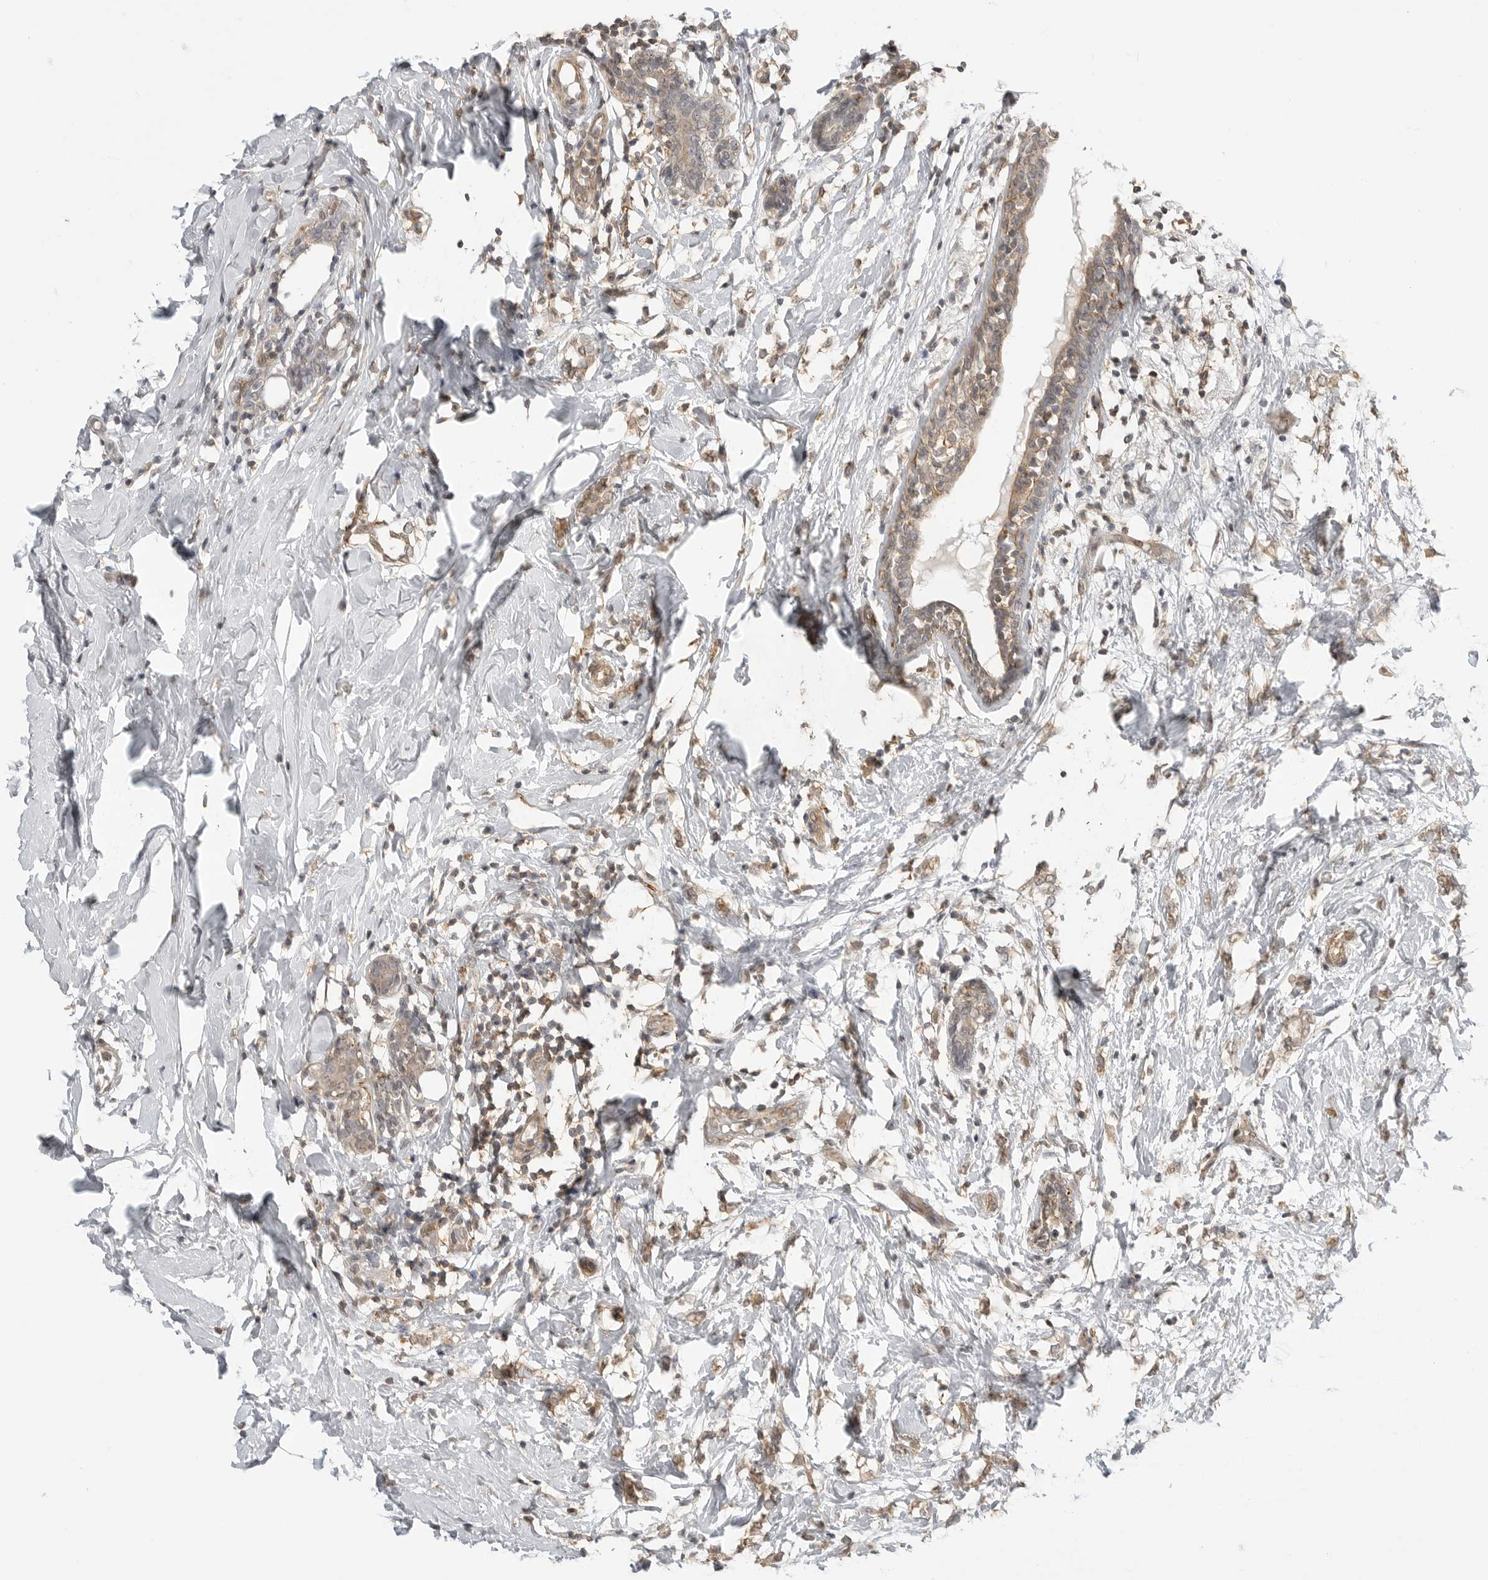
{"staining": {"intensity": "weak", "quantity": ">75%", "location": "cytoplasmic/membranous"}, "tissue": "breast cancer", "cell_type": "Tumor cells", "image_type": "cancer", "snomed": [{"axis": "morphology", "description": "Normal tissue, NOS"}, {"axis": "morphology", "description": "Lobular carcinoma"}, {"axis": "topography", "description": "Breast"}], "caption": "Protein expression analysis of human breast lobular carcinoma reveals weak cytoplasmic/membranous staining in about >75% of tumor cells.", "gene": "GPC2", "patient": {"sex": "female", "age": 47}}